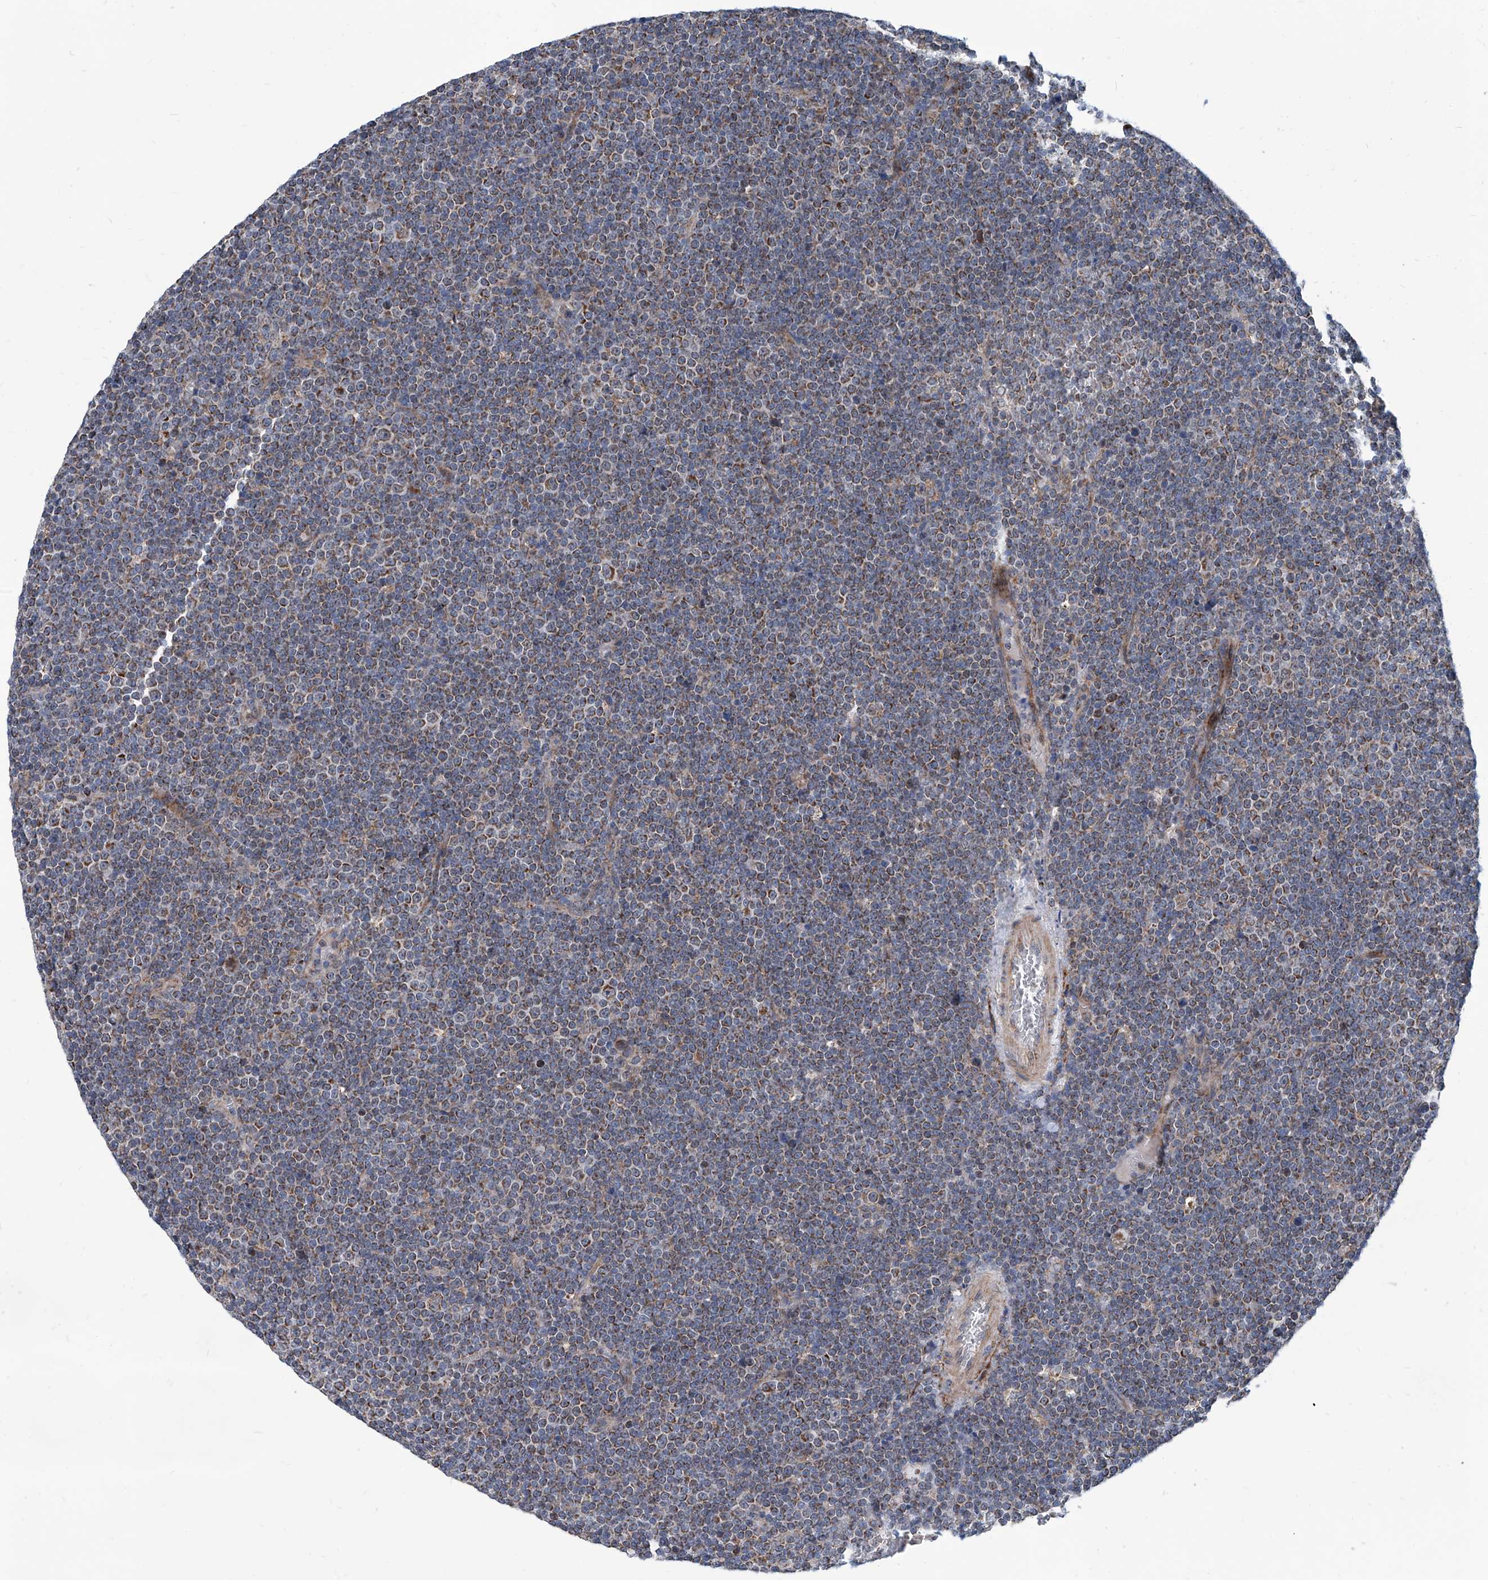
{"staining": {"intensity": "moderate", "quantity": ">75%", "location": "cytoplasmic/membranous"}, "tissue": "lymphoma", "cell_type": "Tumor cells", "image_type": "cancer", "snomed": [{"axis": "morphology", "description": "Malignant lymphoma, non-Hodgkin's type, Low grade"}, {"axis": "topography", "description": "Lymph node"}], "caption": "About >75% of tumor cells in lymphoma demonstrate moderate cytoplasmic/membranous protein expression as visualized by brown immunohistochemical staining.", "gene": "USP48", "patient": {"sex": "female", "age": 67}}